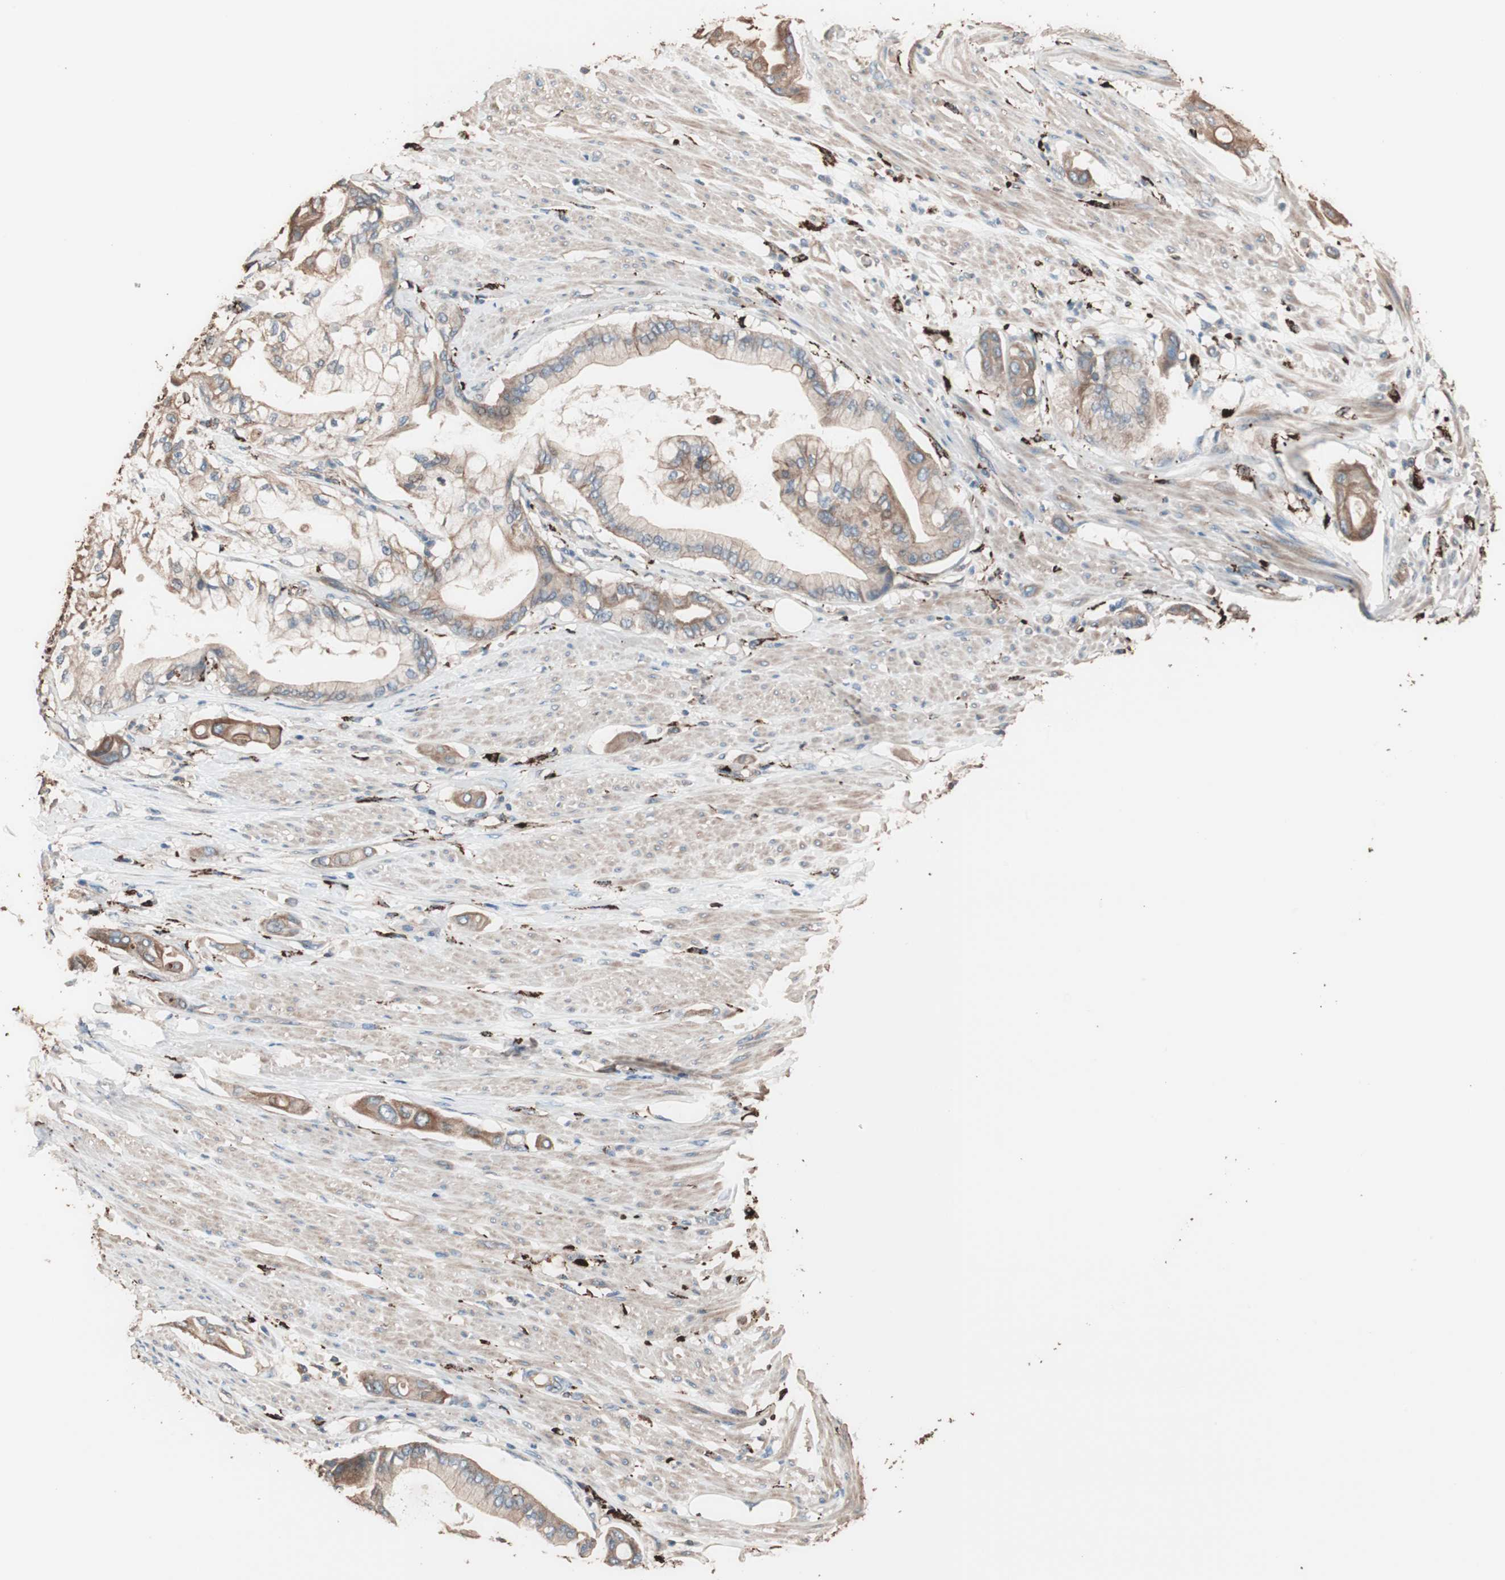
{"staining": {"intensity": "moderate", "quantity": ">75%", "location": "cytoplasmic/membranous"}, "tissue": "pancreatic cancer", "cell_type": "Tumor cells", "image_type": "cancer", "snomed": [{"axis": "morphology", "description": "Adenocarcinoma, NOS"}, {"axis": "morphology", "description": "Adenocarcinoma, metastatic, NOS"}, {"axis": "topography", "description": "Lymph node"}, {"axis": "topography", "description": "Pancreas"}, {"axis": "topography", "description": "Duodenum"}], "caption": "High-magnification brightfield microscopy of pancreatic cancer (metastatic adenocarcinoma) stained with DAB (3,3'-diaminobenzidine) (brown) and counterstained with hematoxylin (blue). tumor cells exhibit moderate cytoplasmic/membranous positivity is identified in approximately>75% of cells.", "gene": "CCT3", "patient": {"sex": "female", "age": 64}}